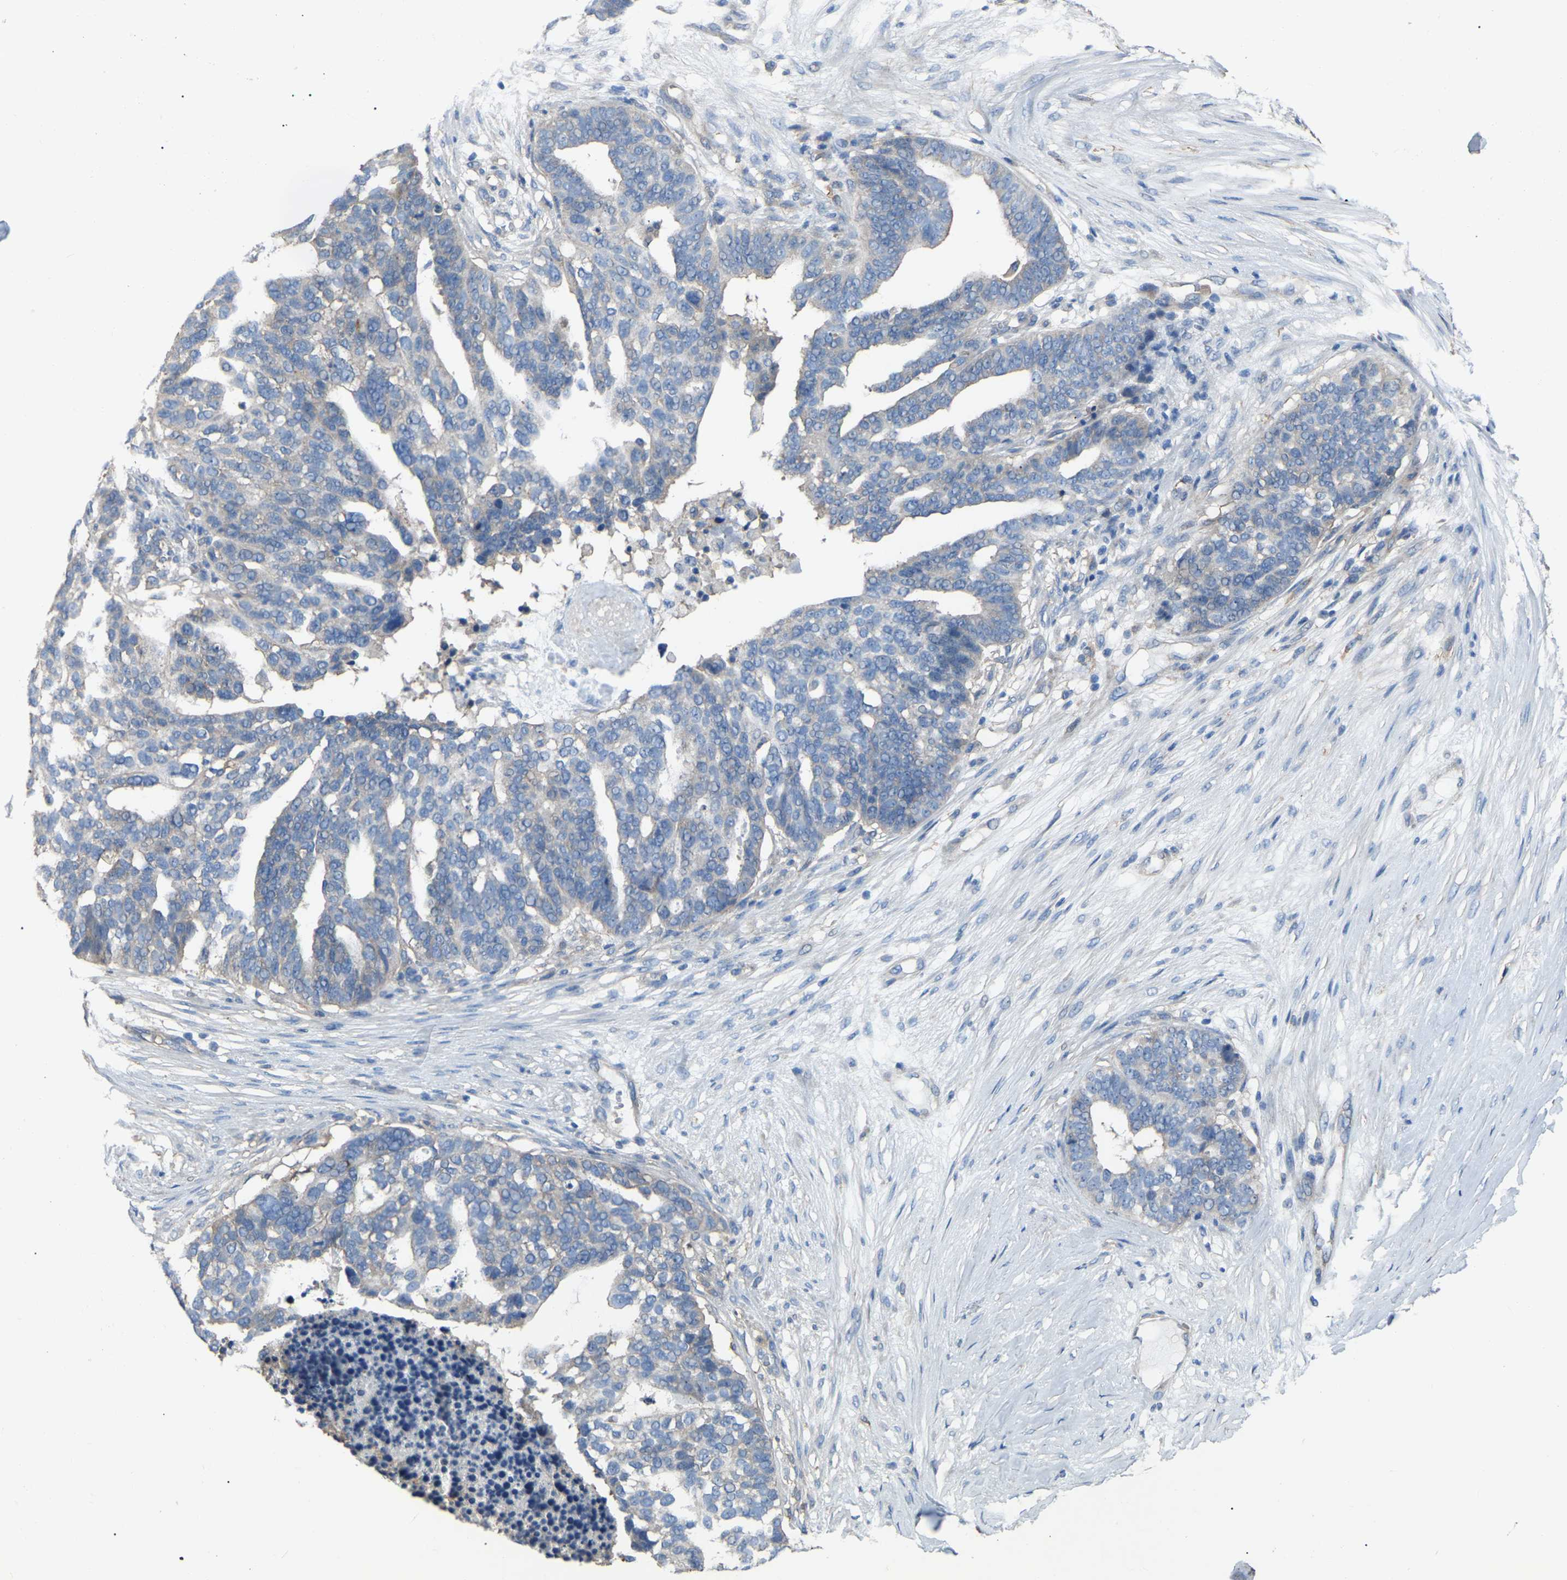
{"staining": {"intensity": "negative", "quantity": "none", "location": "none"}, "tissue": "ovarian cancer", "cell_type": "Tumor cells", "image_type": "cancer", "snomed": [{"axis": "morphology", "description": "Cystadenocarcinoma, serous, NOS"}, {"axis": "topography", "description": "Ovary"}], "caption": "Tumor cells are negative for brown protein staining in ovarian cancer. (IHC, brightfield microscopy, high magnification).", "gene": "AIMP1", "patient": {"sex": "female", "age": 59}}